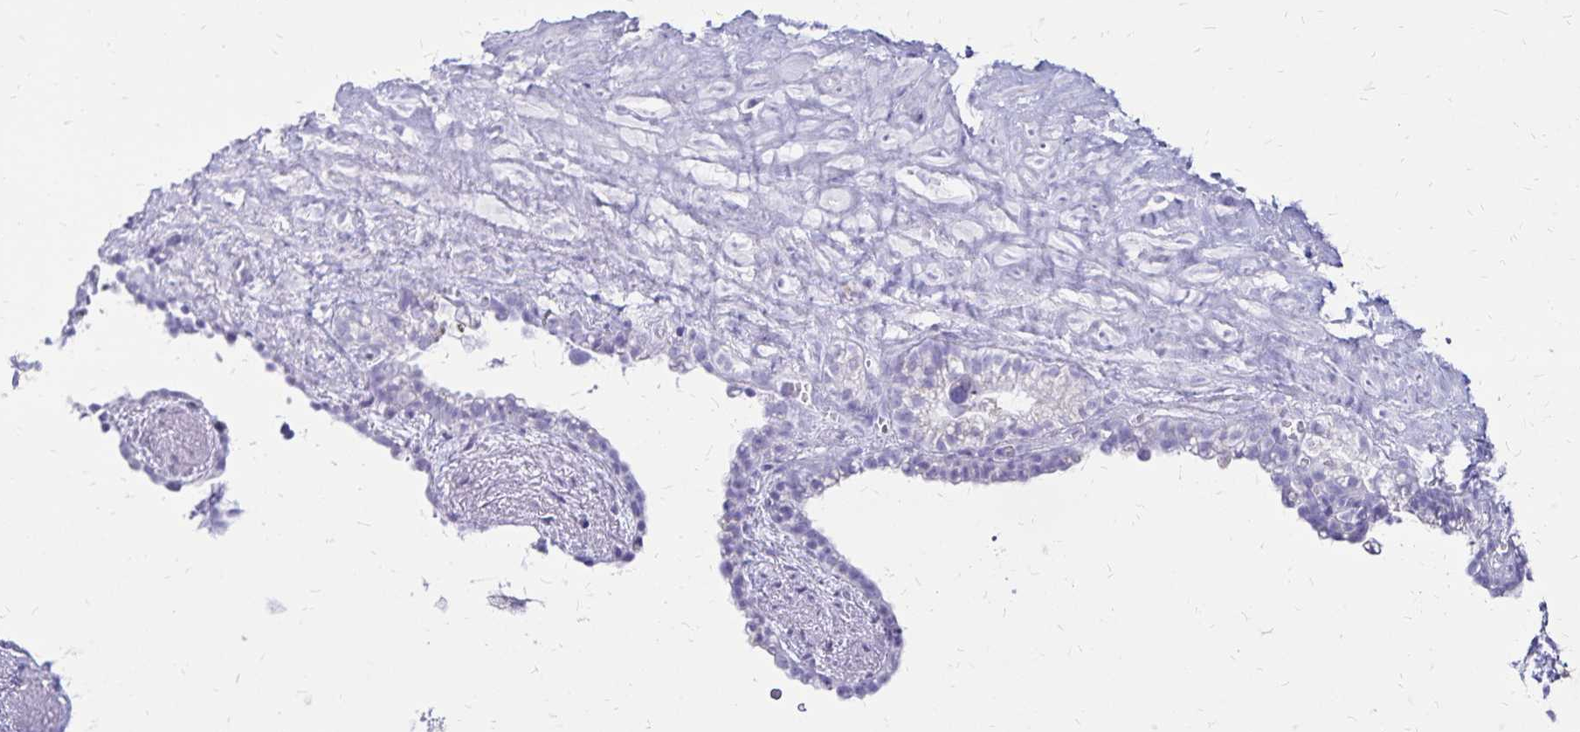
{"staining": {"intensity": "negative", "quantity": "none", "location": "none"}, "tissue": "seminal vesicle", "cell_type": "Glandular cells", "image_type": "normal", "snomed": [{"axis": "morphology", "description": "Normal tissue, NOS"}, {"axis": "topography", "description": "Seminal veicle"}], "caption": "This histopathology image is of unremarkable seminal vesicle stained with IHC to label a protein in brown with the nuclei are counter-stained blue. There is no staining in glandular cells.", "gene": "LIN28B", "patient": {"sex": "male", "age": 76}}